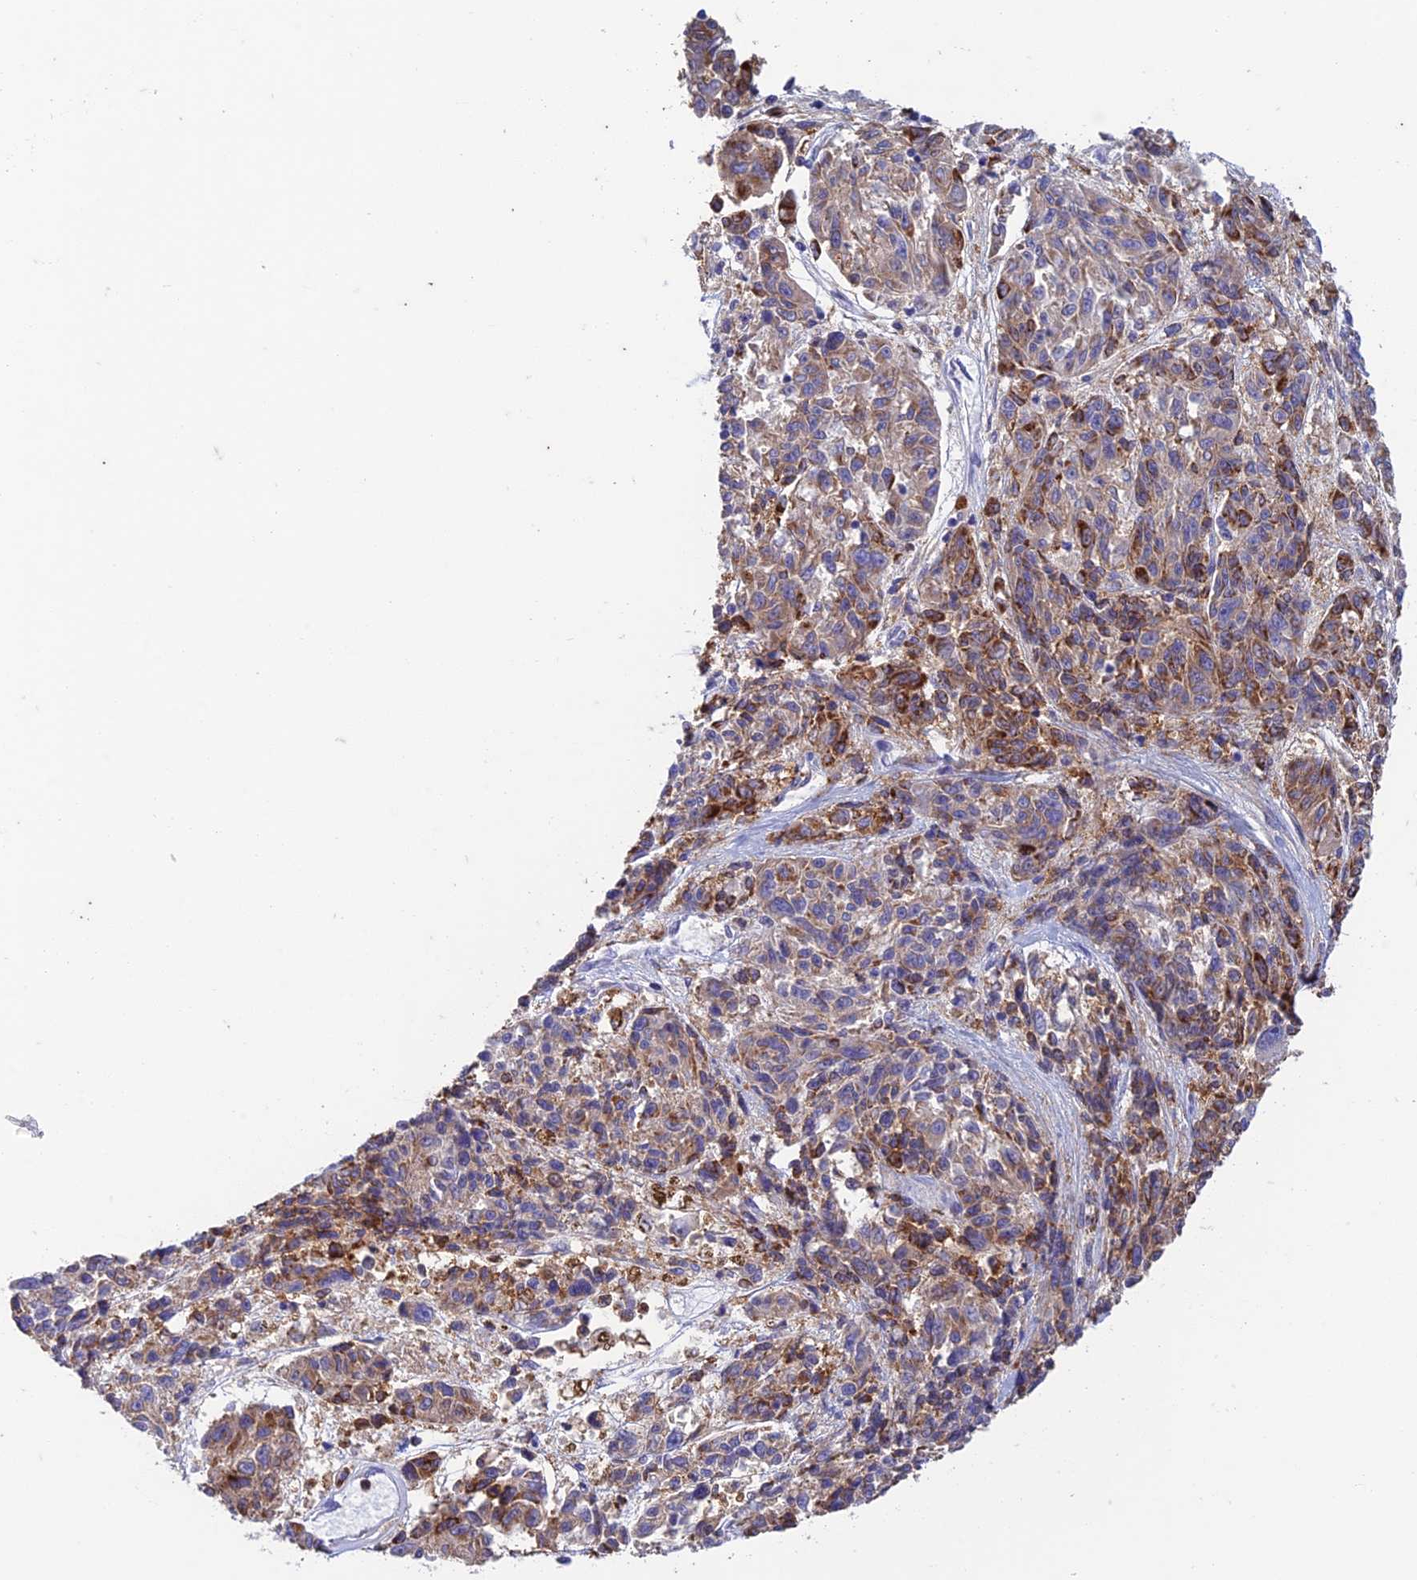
{"staining": {"intensity": "moderate", "quantity": "25%-75%", "location": "cytoplasmic/membranous"}, "tissue": "melanoma", "cell_type": "Tumor cells", "image_type": "cancer", "snomed": [{"axis": "morphology", "description": "Malignant melanoma, NOS"}, {"axis": "topography", "description": "Skin"}], "caption": "The histopathology image displays staining of melanoma, revealing moderate cytoplasmic/membranous protein expression (brown color) within tumor cells.", "gene": "FGF7", "patient": {"sex": "male", "age": 53}}